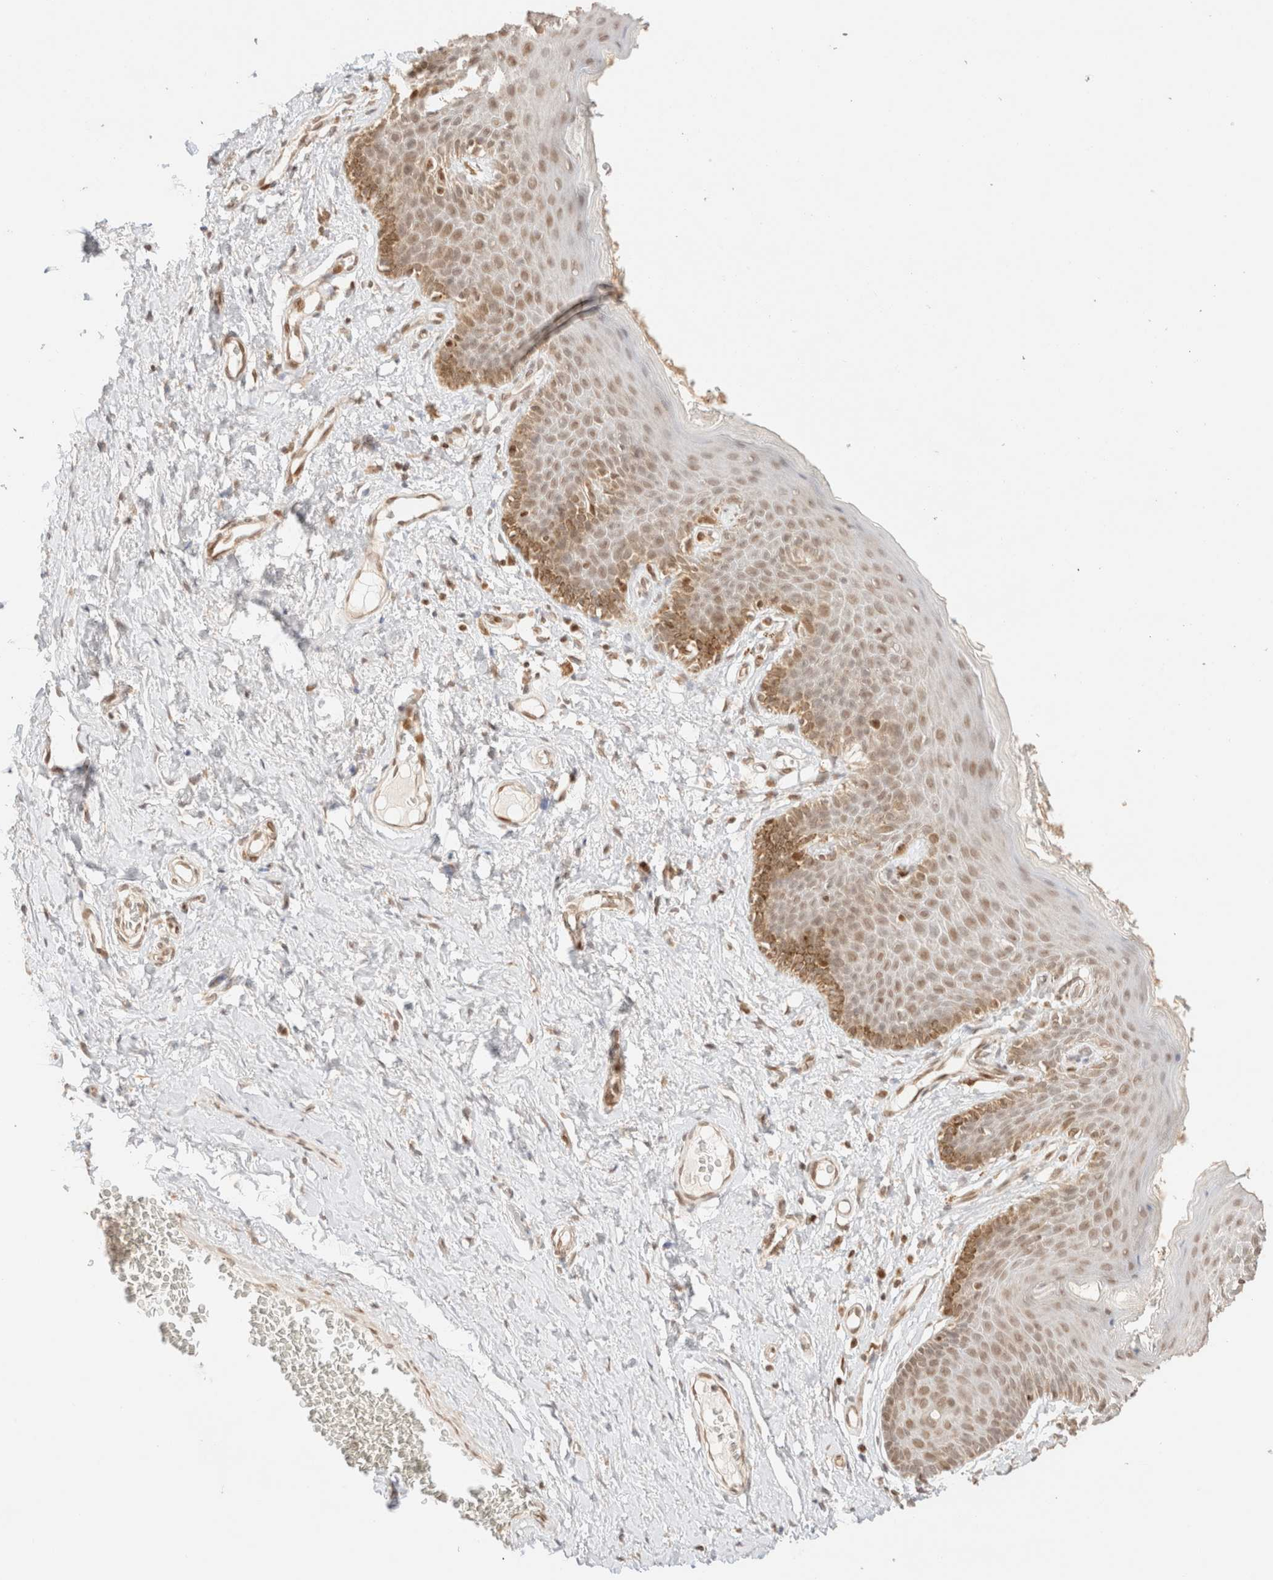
{"staining": {"intensity": "moderate", "quantity": "25%-75%", "location": "cytoplasmic/membranous"}, "tissue": "skin", "cell_type": "Epidermal cells", "image_type": "normal", "snomed": [{"axis": "morphology", "description": "Normal tissue, NOS"}, {"axis": "topography", "description": "Vulva"}], "caption": "Brown immunohistochemical staining in unremarkable skin shows moderate cytoplasmic/membranous positivity in approximately 25%-75% of epidermal cells. (IHC, brightfield microscopy, high magnification).", "gene": "TACO1", "patient": {"sex": "female", "age": 66}}